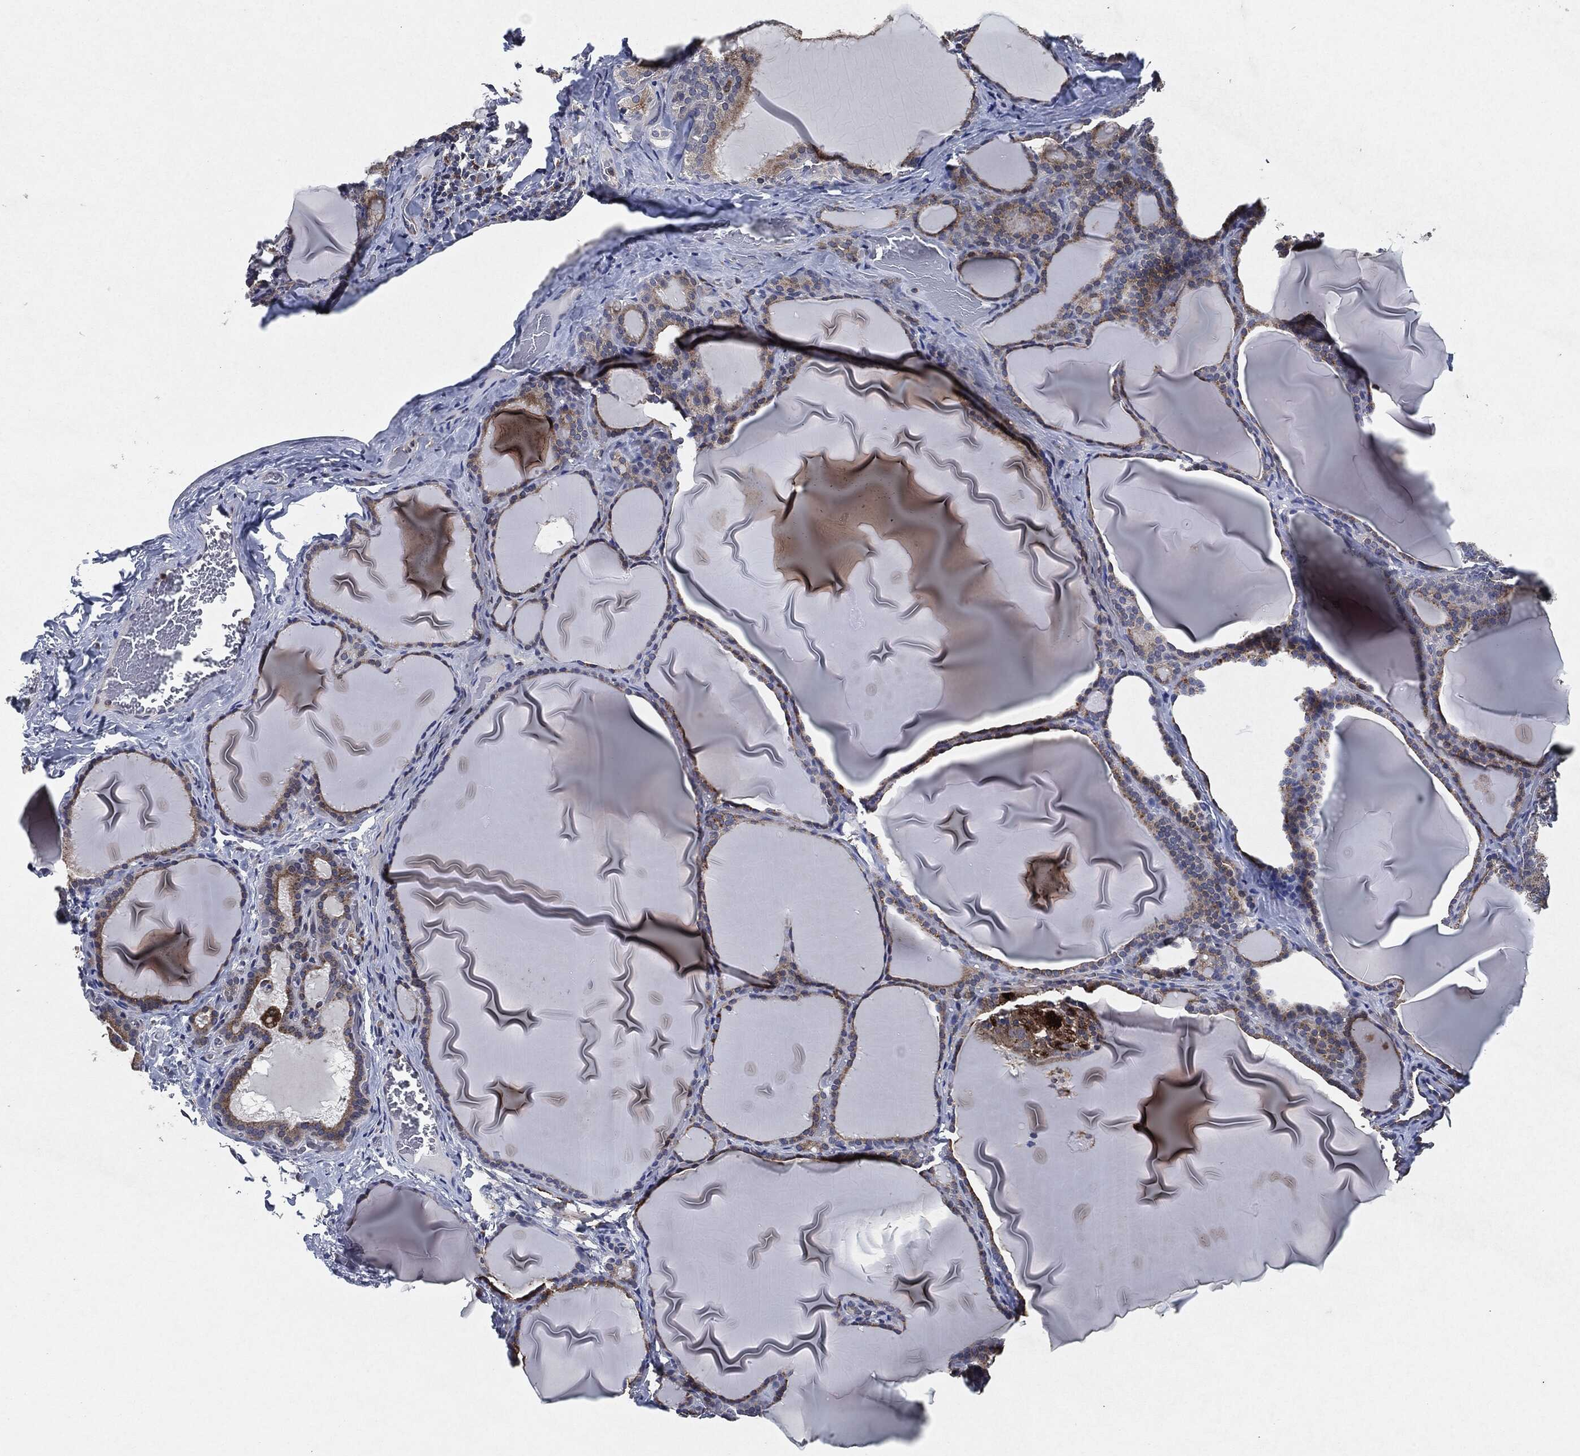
{"staining": {"intensity": "moderate", "quantity": ">75%", "location": "cytoplasmic/membranous"}, "tissue": "thyroid gland", "cell_type": "Glandular cells", "image_type": "normal", "snomed": [{"axis": "morphology", "description": "Normal tissue, NOS"}, {"axis": "morphology", "description": "Hyperplasia, NOS"}, {"axis": "topography", "description": "Thyroid gland"}], "caption": "Moderate cytoplasmic/membranous protein staining is appreciated in approximately >75% of glandular cells in thyroid gland.", "gene": "SLC31A2", "patient": {"sex": "female", "age": 27}}